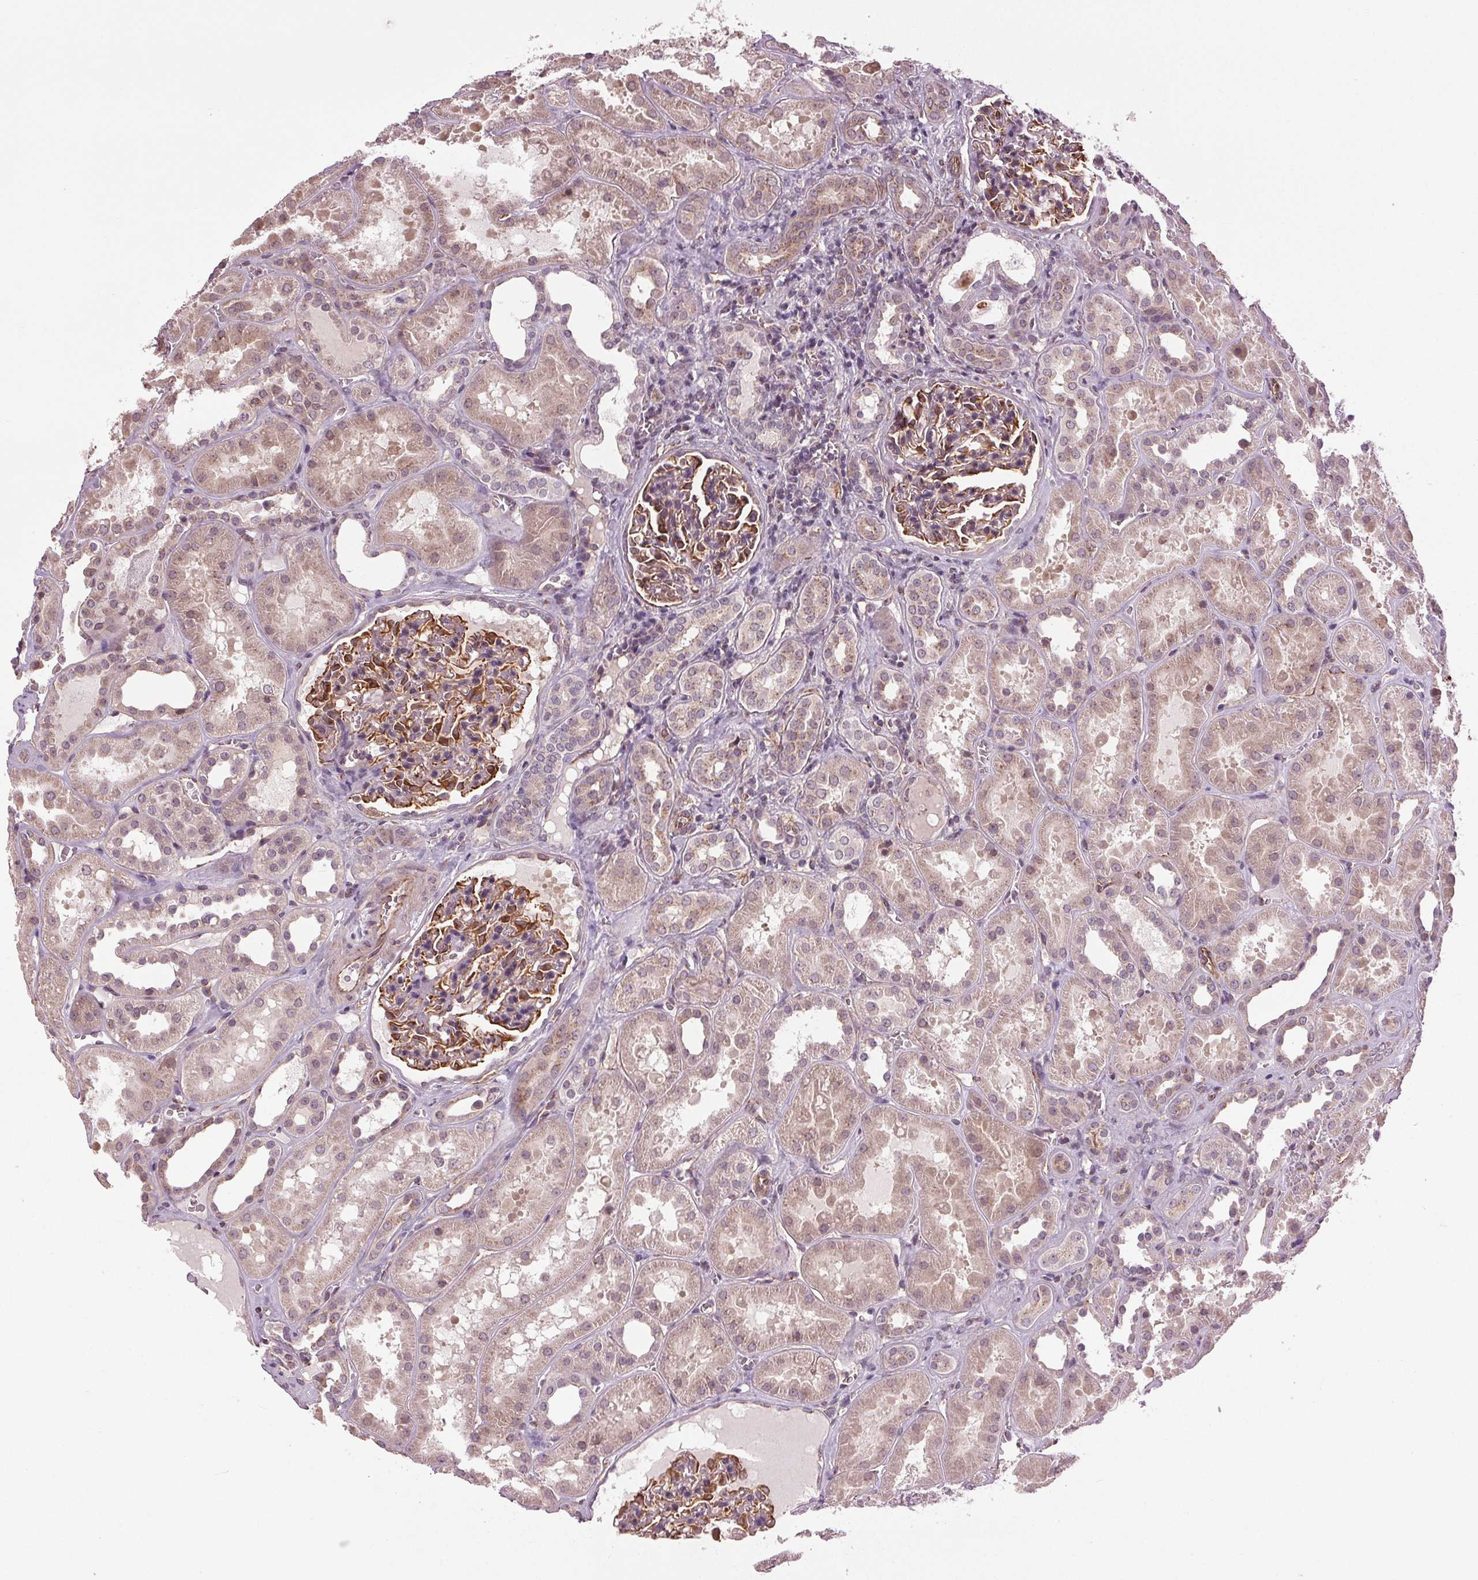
{"staining": {"intensity": "moderate", "quantity": "25%-75%", "location": "cytoplasmic/membranous"}, "tissue": "kidney", "cell_type": "Cells in glomeruli", "image_type": "normal", "snomed": [{"axis": "morphology", "description": "Normal tissue, NOS"}, {"axis": "topography", "description": "Kidney"}], "caption": "Immunohistochemistry (IHC) (DAB (3,3'-diaminobenzidine)) staining of unremarkable kidney displays moderate cytoplasmic/membranous protein expression in about 25%-75% of cells in glomeruli. Using DAB (brown) and hematoxylin (blue) stains, captured at high magnification using brightfield microscopy.", "gene": "BSDC1", "patient": {"sex": "female", "age": 41}}